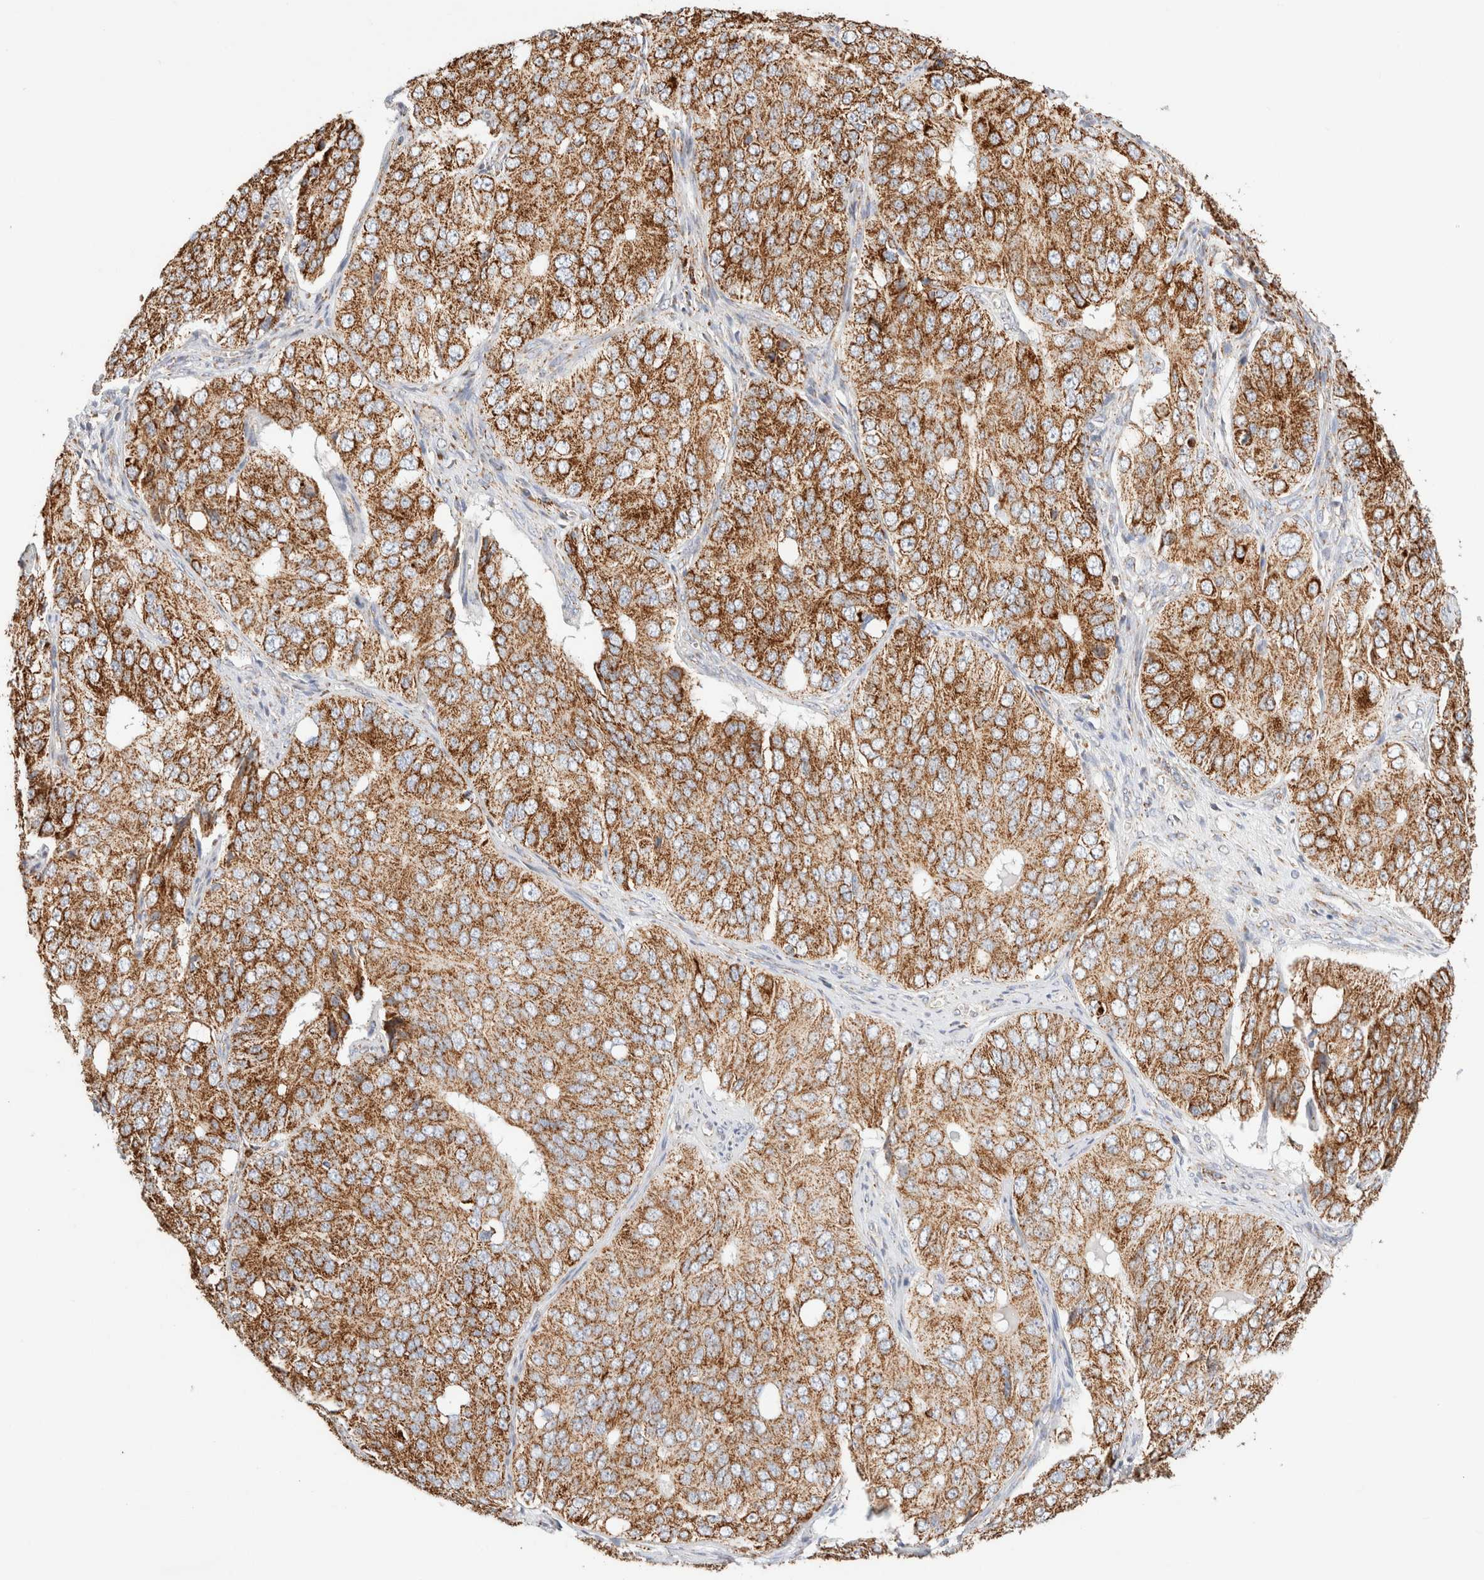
{"staining": {"intensity": "moderate", "quantity": ">75%", "location": "cytoplasmic/membranous"}, "tissue": "ovarian cancer", "cell_type": "Tumor cells", "image_type": "cancer", "snomed": [{"axis": "morphology", "description": "Carcinoma, endometroid"}, {"axis": "topography", "description": "Ovary"}], "caption": "A photomicrograph of human ovarian endometroid carcinoma stained for a protein displays moderate cytoplasmic/membranous brown staining in tumor cells. (DAB (3,3'-diaminobenzidine) = brown stain, brightfield microscopy at high magnification).", "gene": "PHB2", "patient": {"sex": "female", "age": 51}}